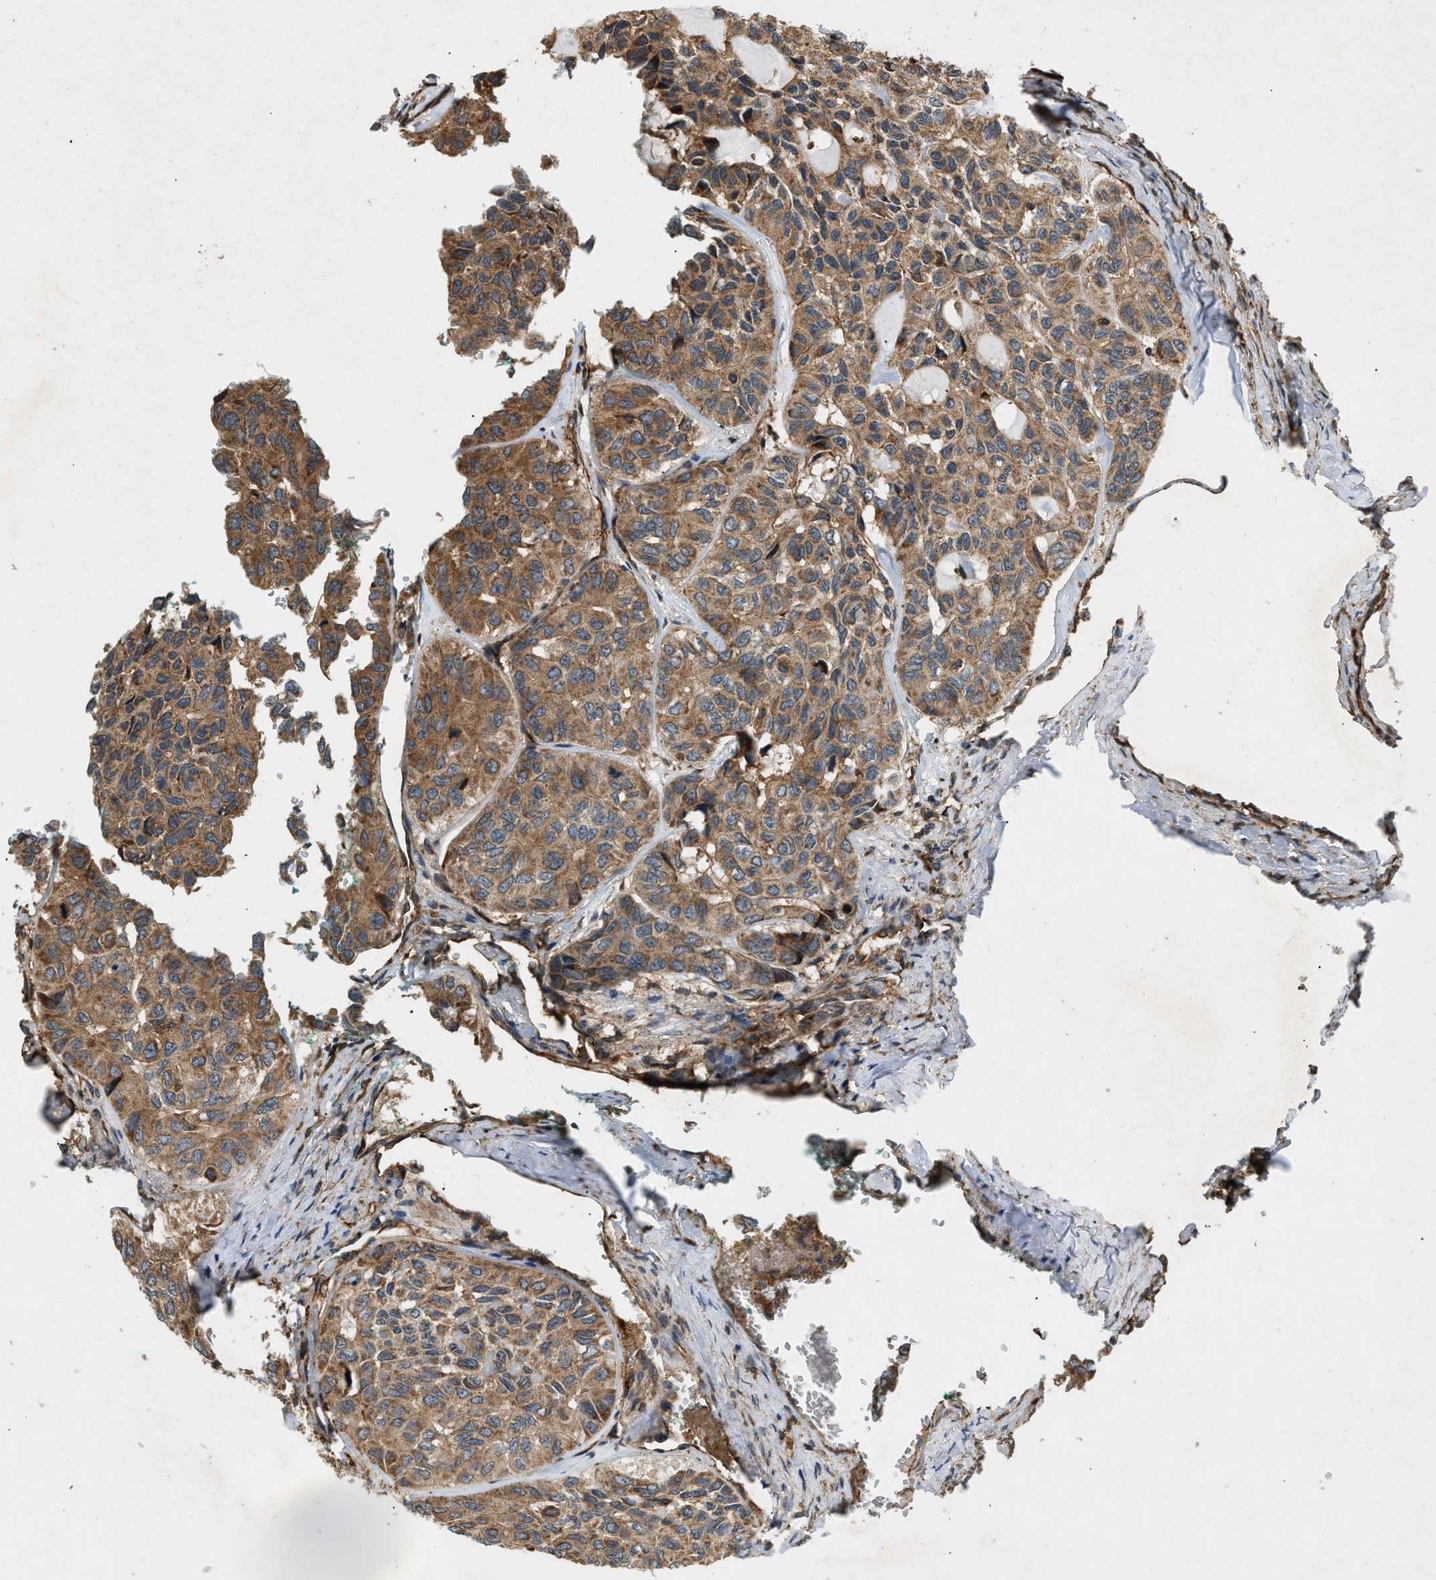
{"staining": {"intensity": "moderate", "quantity": ">75%", "location": "cytoplasmic/membranous"}, "tissue": "head and neck cancer", "cell_type": "Tumor cells", "image_type": "cancer", "snomed": [{"axis": "morphology", "description": "Adenocarcinoma, NOS"}, {"axis": "topography", "description": "Salivary gland, NOS"}, {"axis": "topography", "description": "Head-Neck"}], "caption": "Moderate cytoplasmic/membranous positivity for a protein is appreciated in about >75% of tumor cells of head and neck adenocarcinoma using IHC.", "gene": "GNB4", "patient": {"sex": "female", "age": 76}}